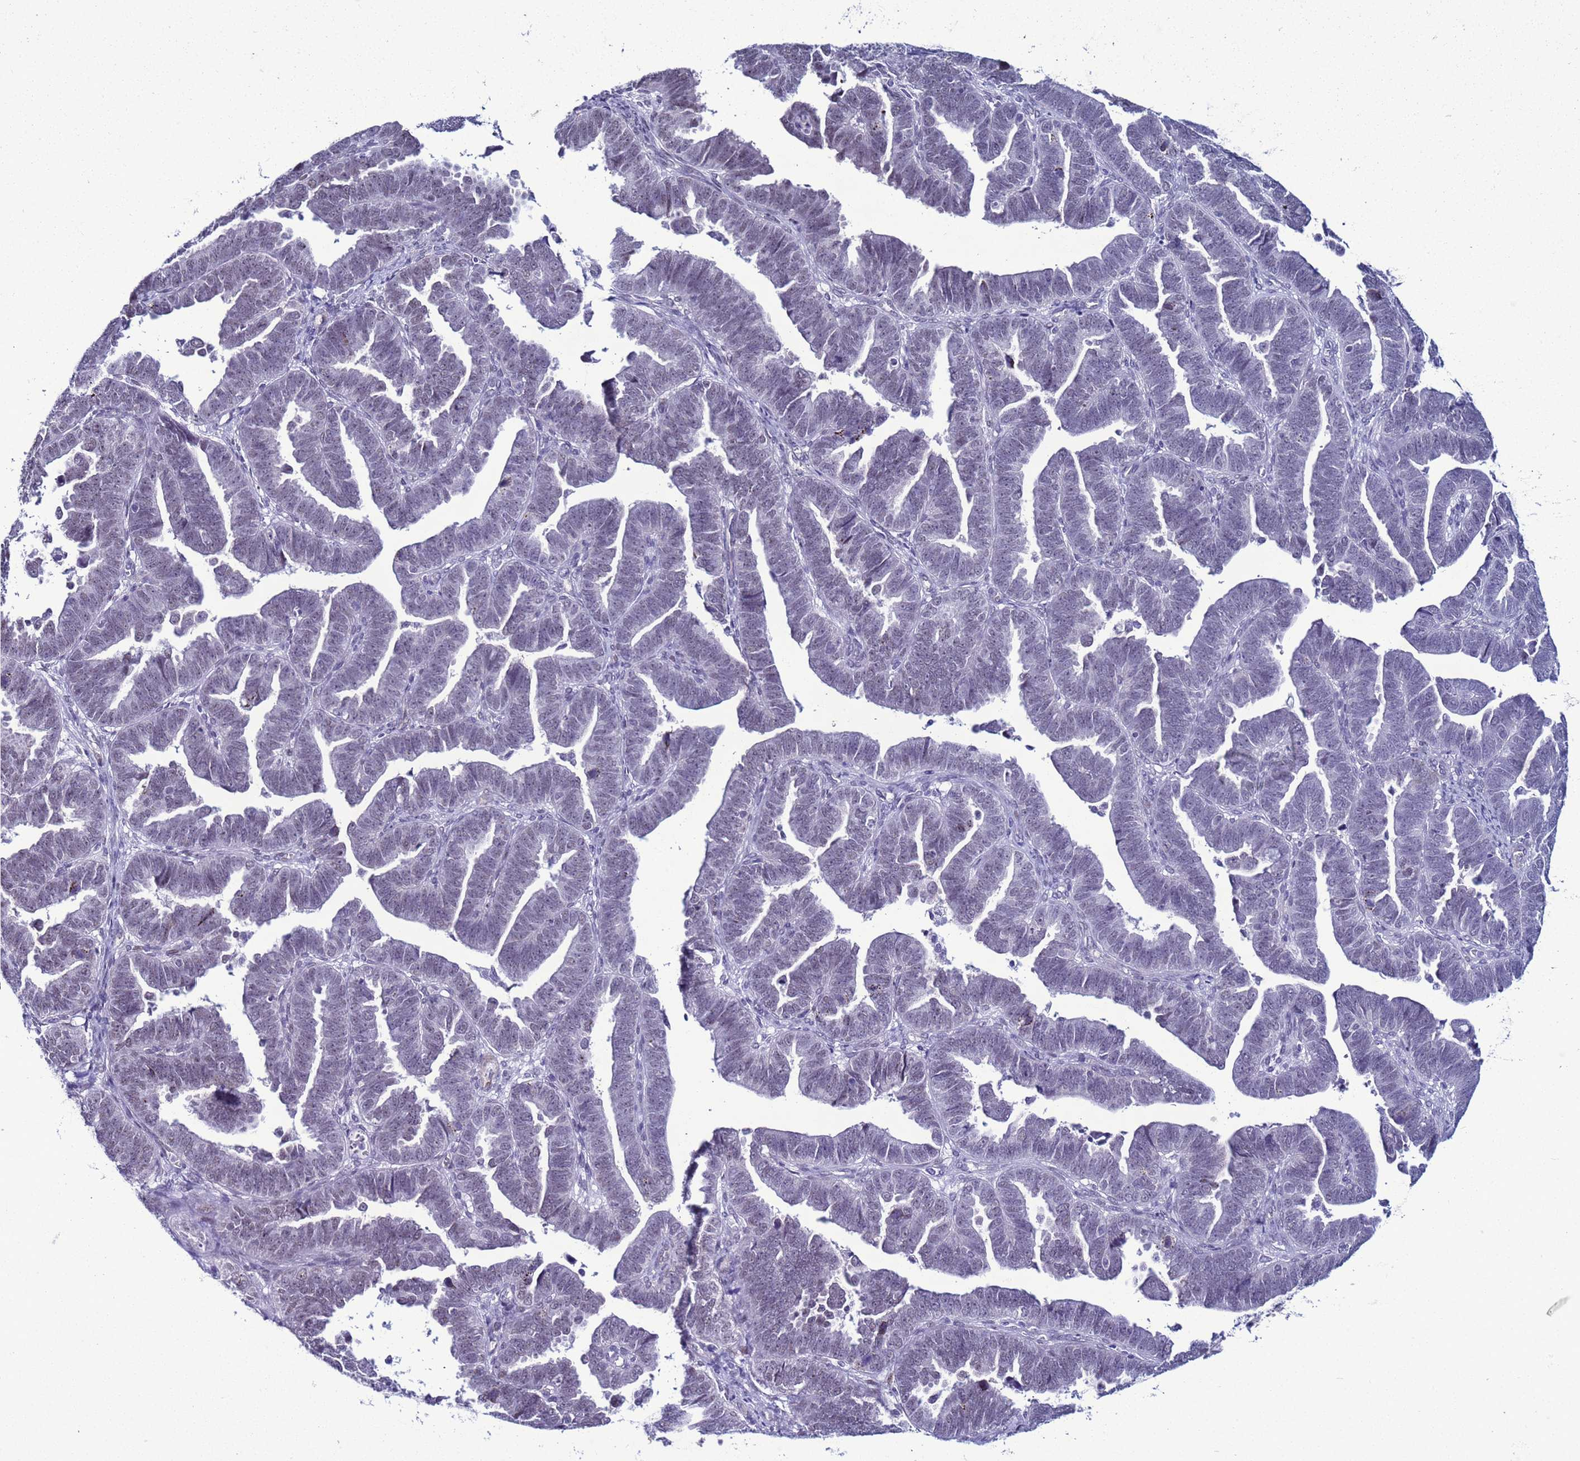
{"staining": {"intensity": "negative", "quantity": "none", "location": "none"}, "tissue": "endometrial cancer", "cell_type": "Tumor cells", "image_type": "cancer", "snomed": [{"axis": "morphology", "description": "Adenocarcinoma, NOS"}, {"axis": "topography", "description": "Endometrium"}], "caption": "Photomicrograph shows no protein staining in tumor cells of endometrial cancer (adenocarcinoma) tissue.", "gene": "LRRC10B", "patient": {"sex": "female", "age": 75}}